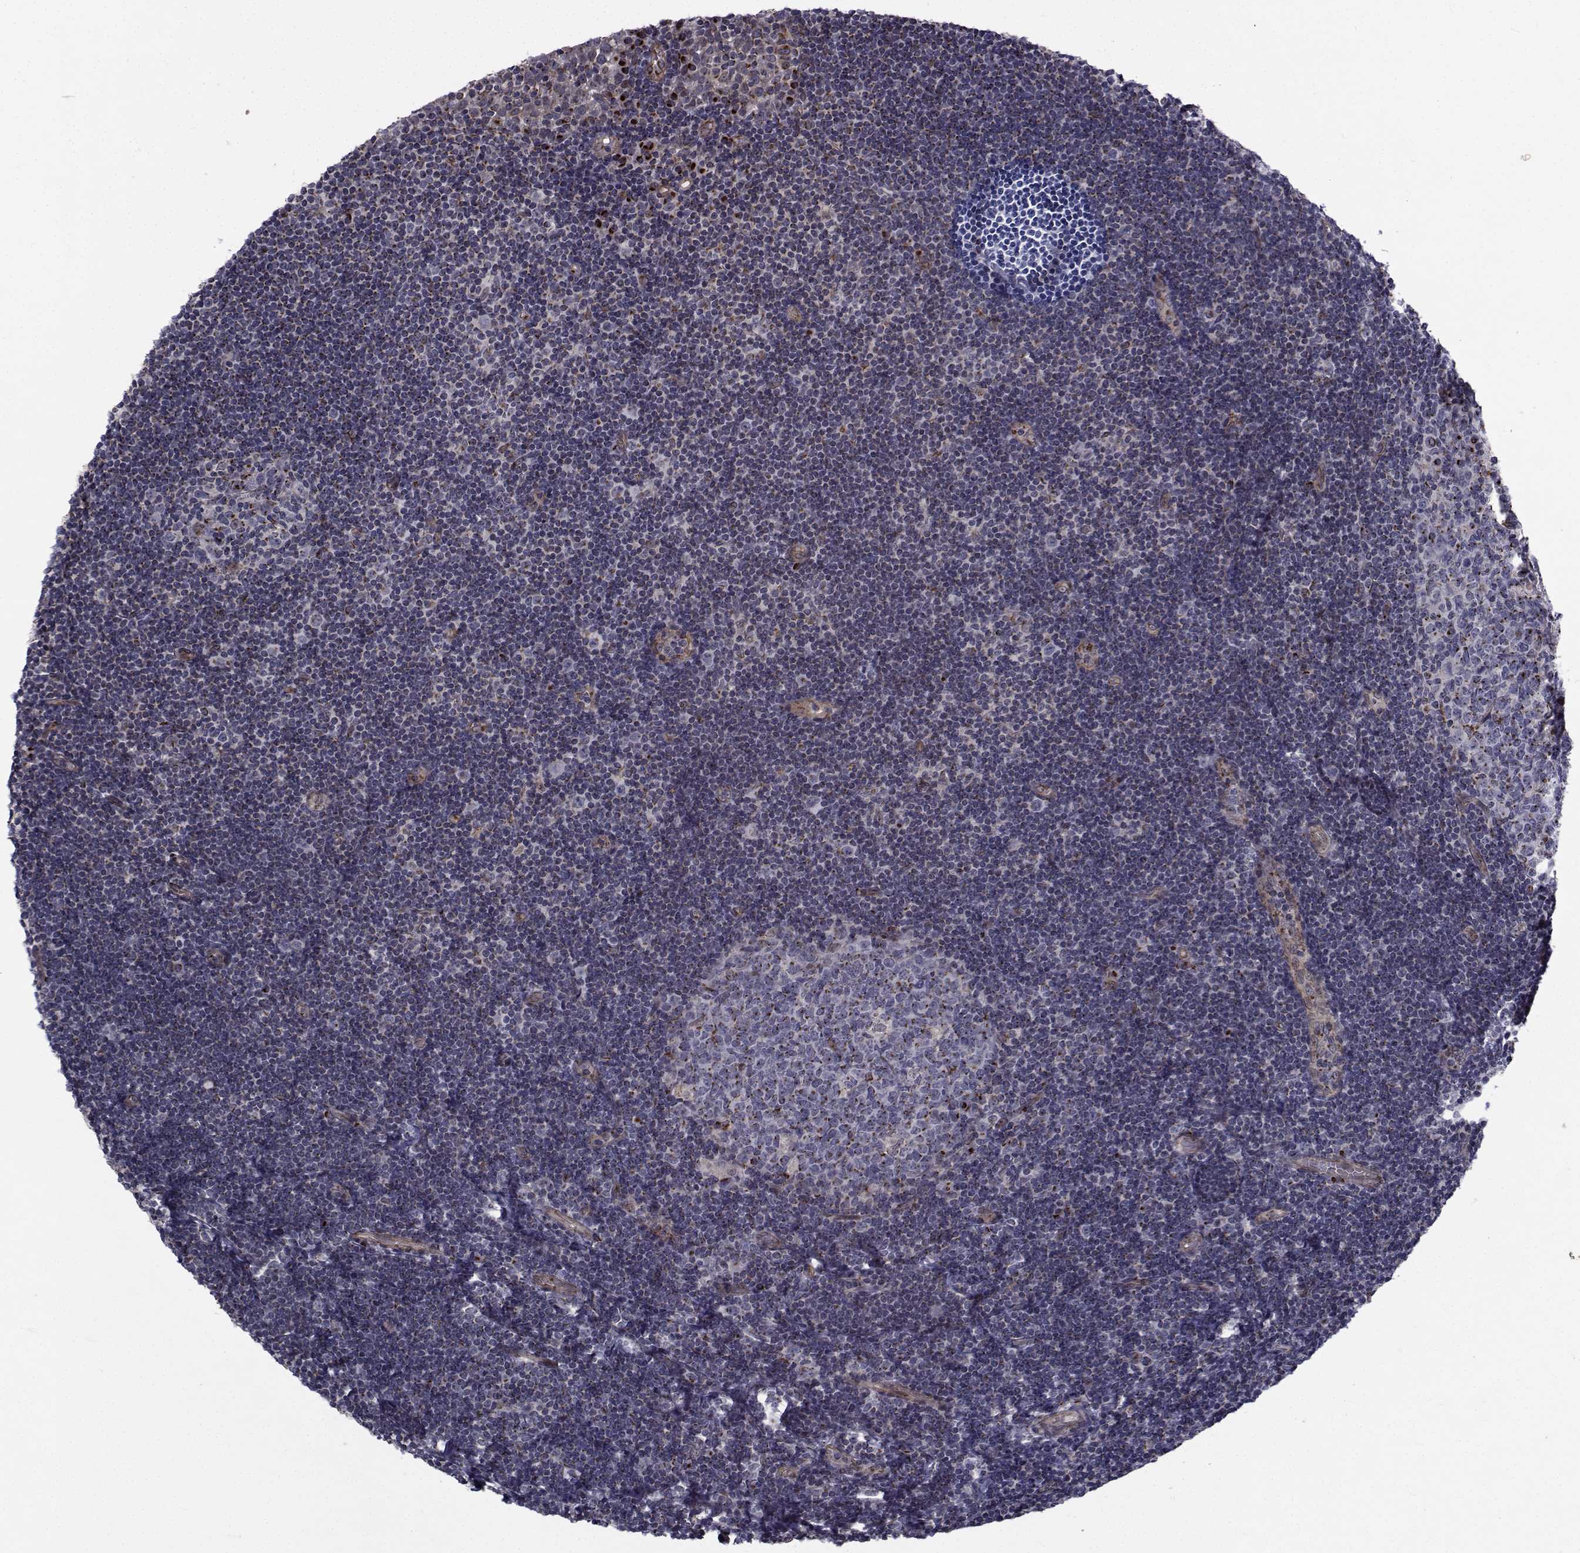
{"staining": {"intensity": "moderate", "quantity": "25%-75%", "location": "cytoplasmic/membranous"}, "tissue": "tonsil", "cell_type": "Germinal center cells", "image_type": "normal", "snomed": [{"axis": "morphology", "description": "Normal tissue, NOS"}, {"axis": "topography", "description": "Tonsil"}], "caption": "Protein staining shows moderate cytoplasmic/membranous staining in about 25%-75% of germinal center cells in benign tonsil. Immunohistochemistry stains the protein in brown and the nuclei are stained blue.", "gene": "ATP6V1C2", "patient": {"sex": "female", "age": 13}}